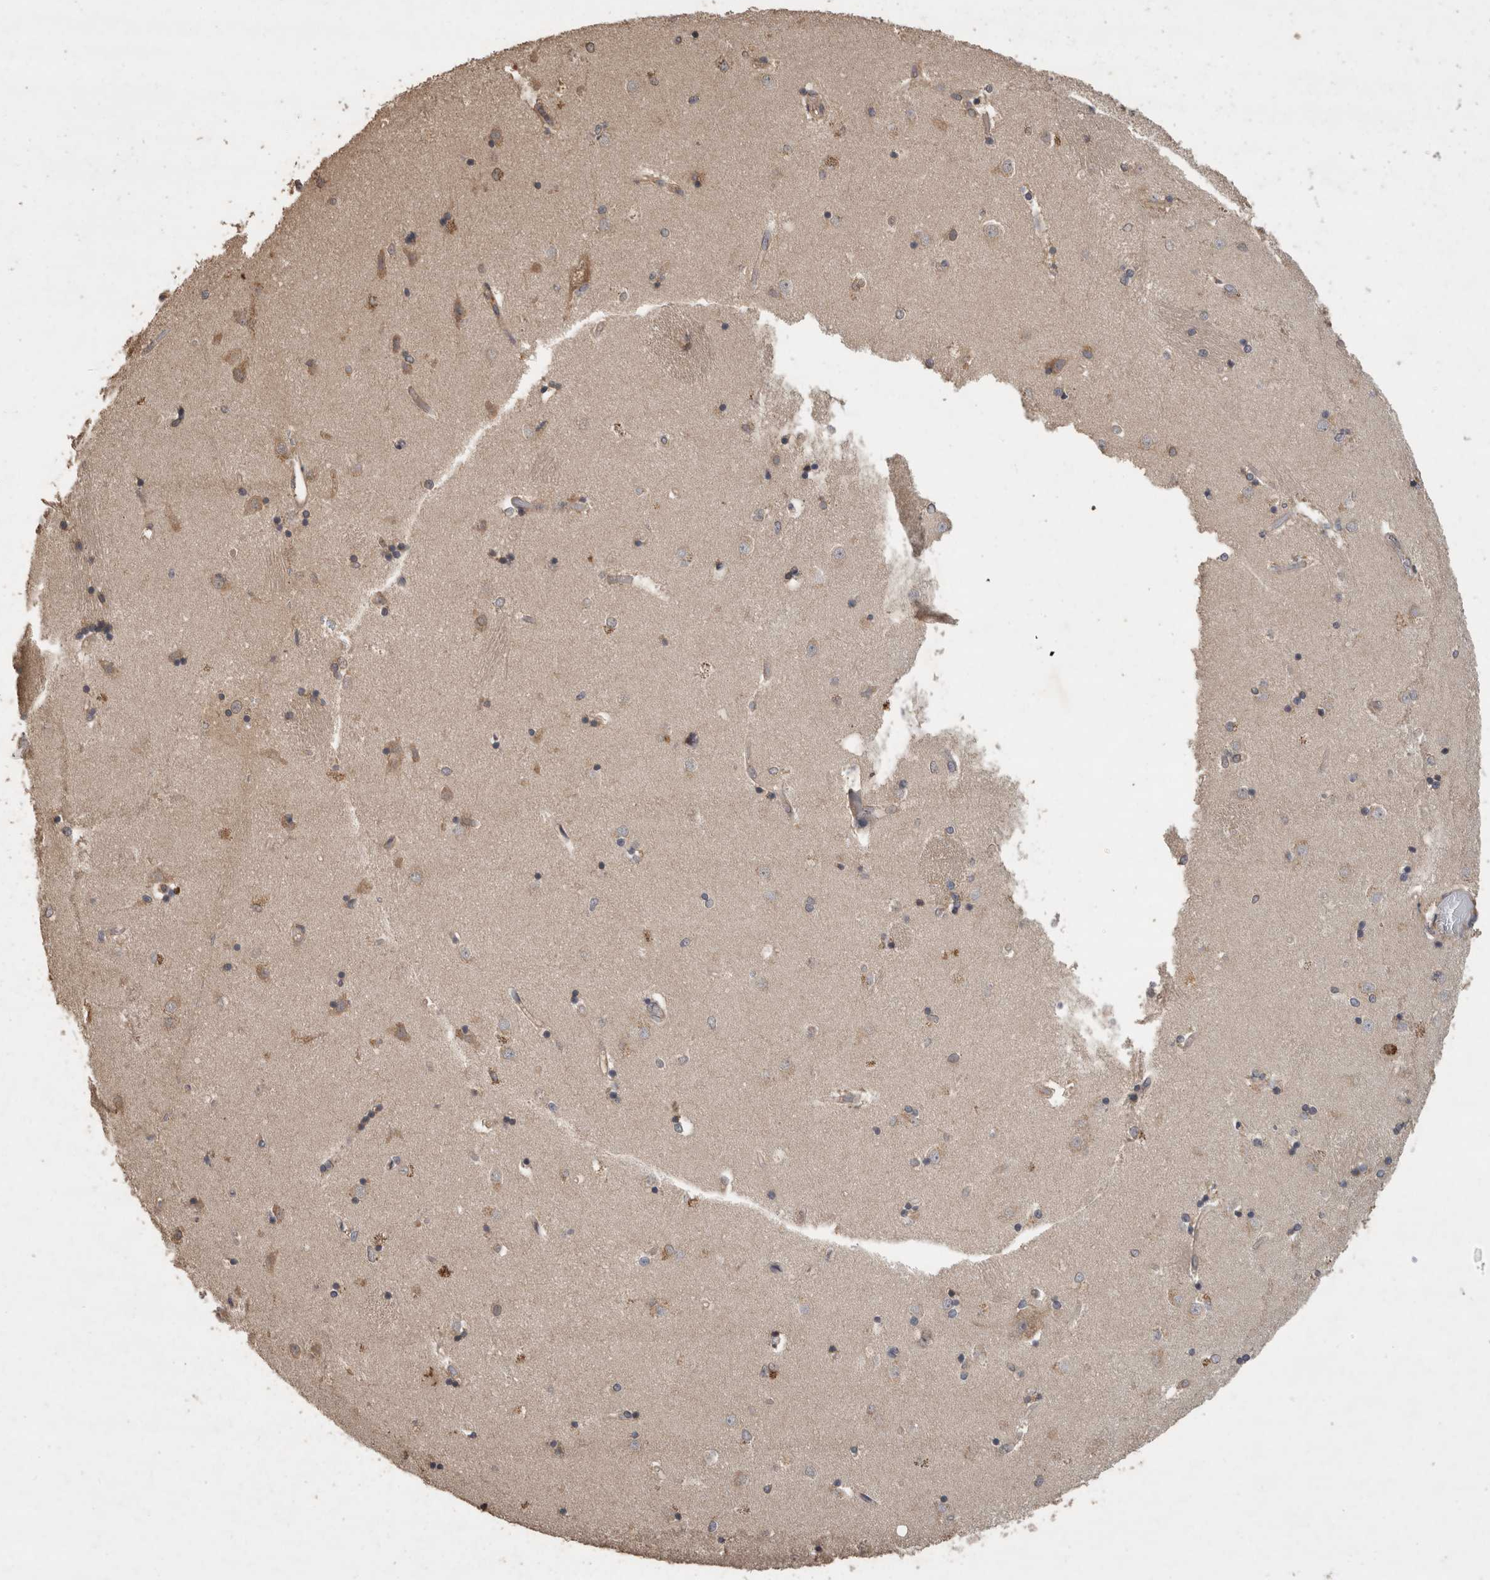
{"staining": {"intensity": "moderate", "quantity": "<25%", "location": "cytoplasmic/membranous"}, "tissue": "caudate", "cell_type": "Glial cells", "image_type": "normal", "snomed": [{"axis": "morphology", "description": "Normal tissue, NOS"}, {"axis": "topography", "description": "Lateral ventricle wall"}], "caption": "High-magnification brightfield microscopy of unremarkable caudate stained with DAB (3,3'-diaminobenzidine) (brown) and counterstained with hematoxylin (blue). glial cells exhibit moderate cytoplasmic/membranous staining is seen in approximately<25% of cells.", "gene": "OTUD7B", "patient": {"sex": "male", "age": 45}}